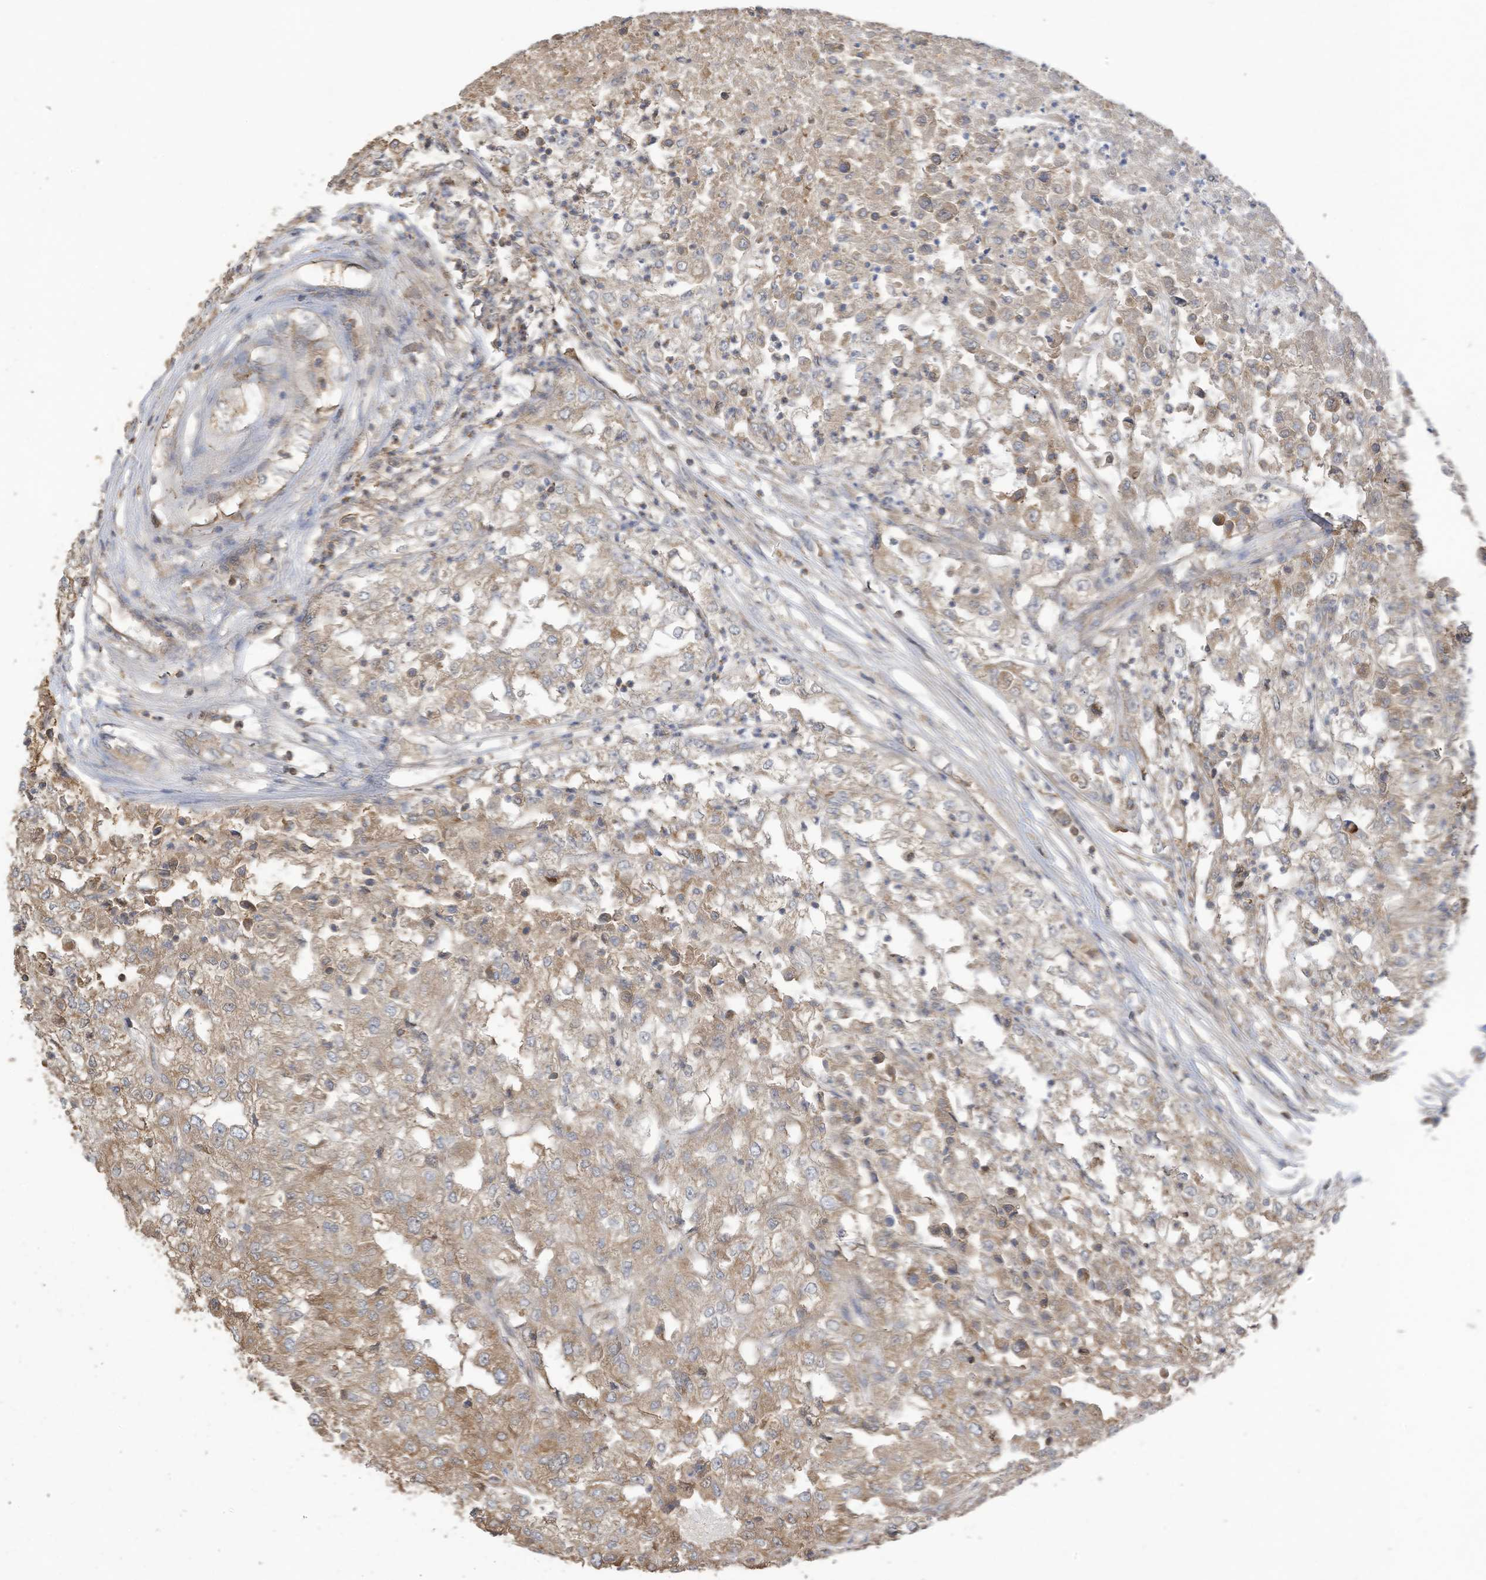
{"staining": {"intensity": "moderate", "quantity": "<25%", "location": "cytoplasmic/membranous"}, "tissue": "renal cancer", "cell_type": "Tumor cells", "image_type": "cancer", "snomed": [{"axis": "morphology", "description": "Adenocarcinoma, NOS"}, {"axis": "topography", "description": "Kidney"}], "caption": "Renal cancer (adenocarcinoma) stained with a brown dye shows moderate cytoplasmic/membranous positive staining in approximately <25% of tumor cells.", "gene": "COX10", "patient": {"sex": "female", "age": 54}}